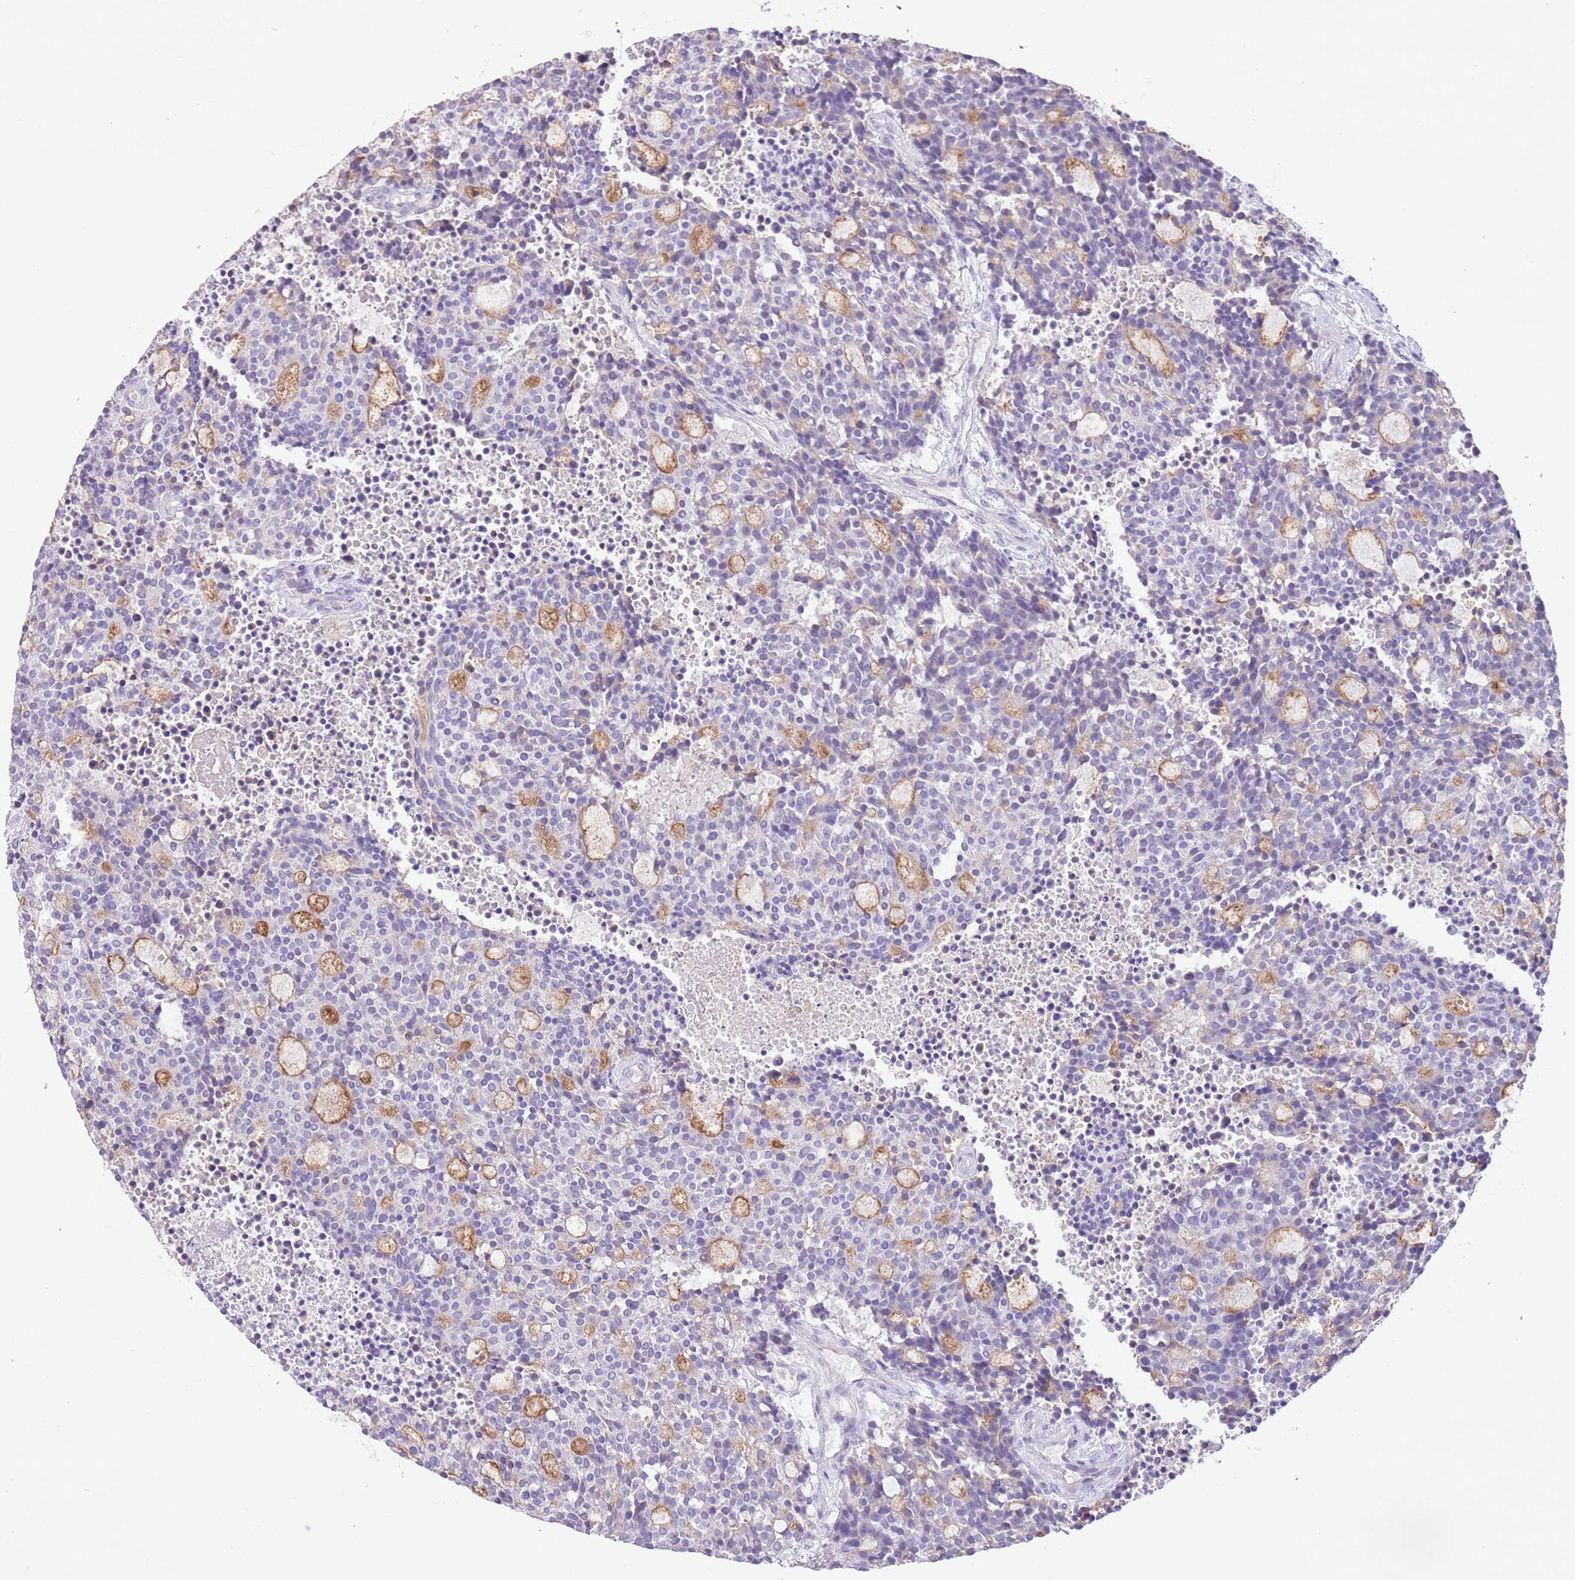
{"staining": {"intensity": "moderate", "quantity": "25%-75%", "location": "cytoplasmic/membranous"}, "tissue": "carcinoid", "cell_type": "Tumor cells", "image_type": "cancer", "snomed": [{"axis": "morphology", "description": "Carcinoid, malignant, NOS"}, {"axis": "topography", "description": "Pancreas"}], "caption": "Human carcinoid stained for a protein (brown) exhibits moderate cytoplasmic/membranous positive staining in approximately 25%-75% of tumor cells.", "gene": "ZNF697", "patient": {"sex": "female", "age": 54}}